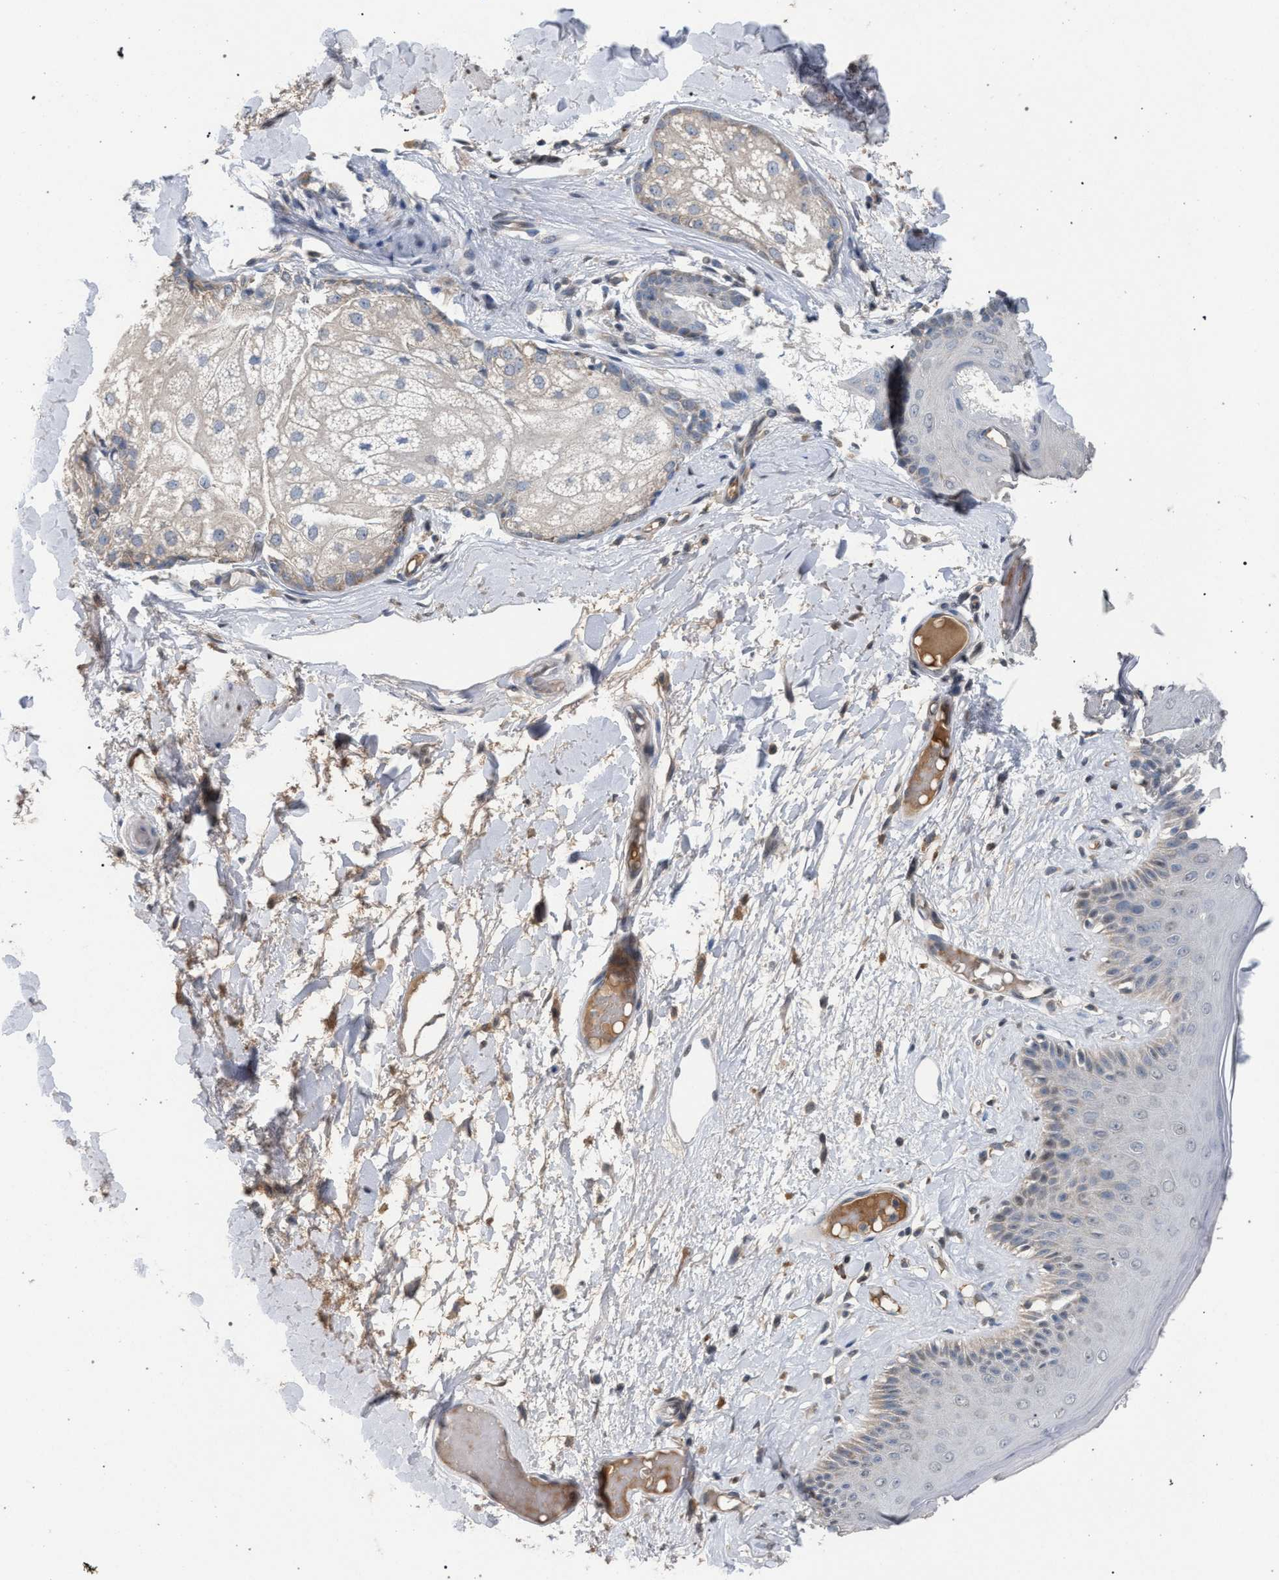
{"staining": {"intensity": "moderate", "quantity": "<25%", "location": "cytoplasmic/membranous"}, "tissue": "skin", "cell_type": "Epidermal cells", "image_type": "normal", "snomed": [{"axis": "morphology", "description": "Normal tissue, NOS"}, {"axis": "topography", "description": "Vulva"}], "caption": "Immunohistochemical staining of unremarkable skin shows low levels of moderate cytoplasmic/membranous staining in about <25% of epidermal cells. The protein is stained brown, and the nuclei are stained in blue (DAB (3,3'-diaminobenzidine) IHC with brightfield microscopy, high magnification).", "gene": "TECPR1", "patient": {"sex": "female", "age": 73}}